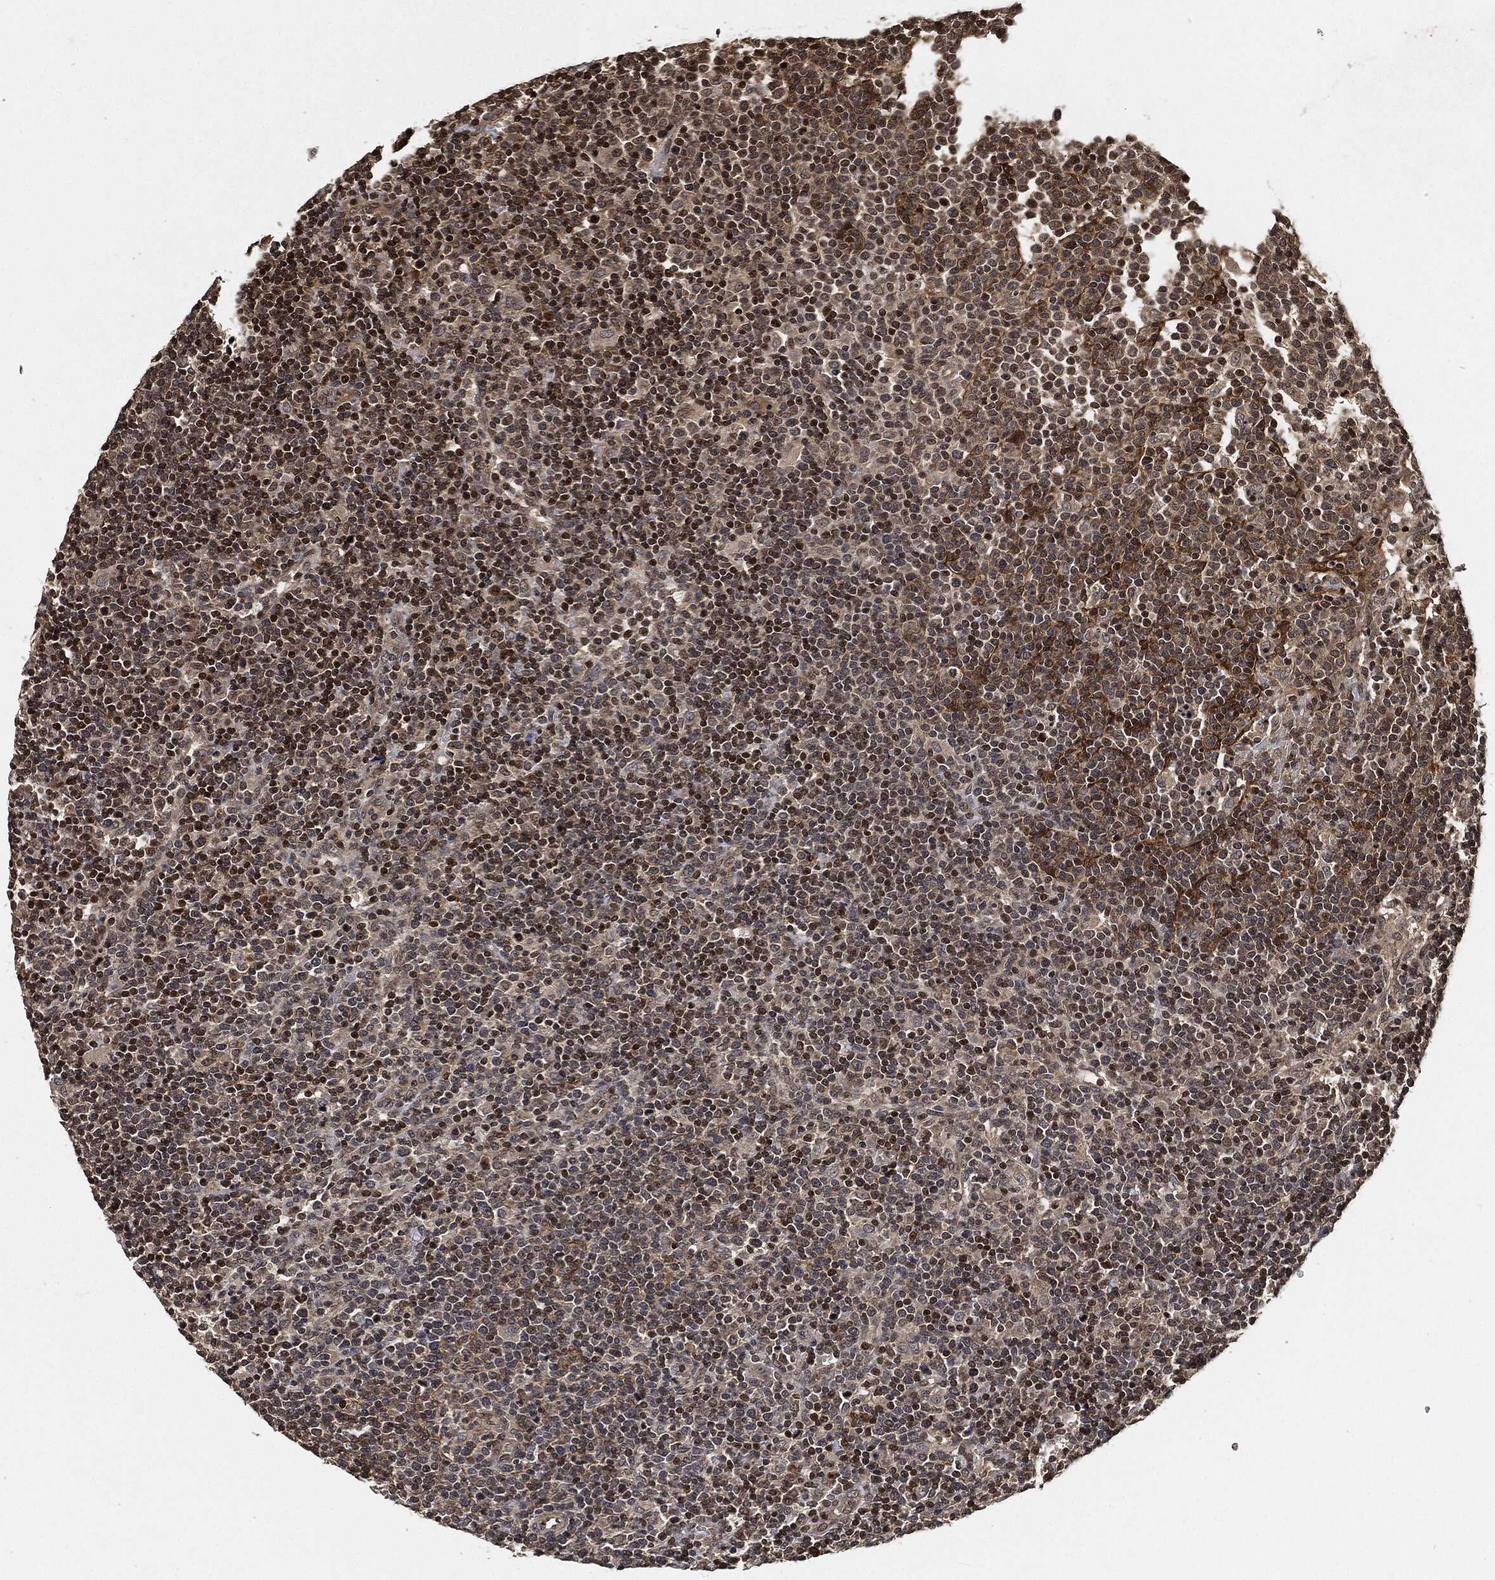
{"staining": {"intensity": "moderate", "quantity": "<25%", "location": "cytoplasmic/membranous,nuclear"}, "tissue": "lymphoma", "cell_type": "Tumor cells", "image_type": "cancer", "snomed": [{"axis": "morphology", "description": "Malignant lymphoma, non-Hodgkin's type, High grade"}, {"axis": "topography", "description": "Lymph node"}], "caption": "This photomicrograph displays IHC staining of malignant lymphoma, non-Hodgkin's type (high-grade), with low moderate cytoplasmic/membranous and nuclear staining in about <25% of tumor cells.", "gene": "PDK1", "patient": {"sex": "male", "age": 61}}